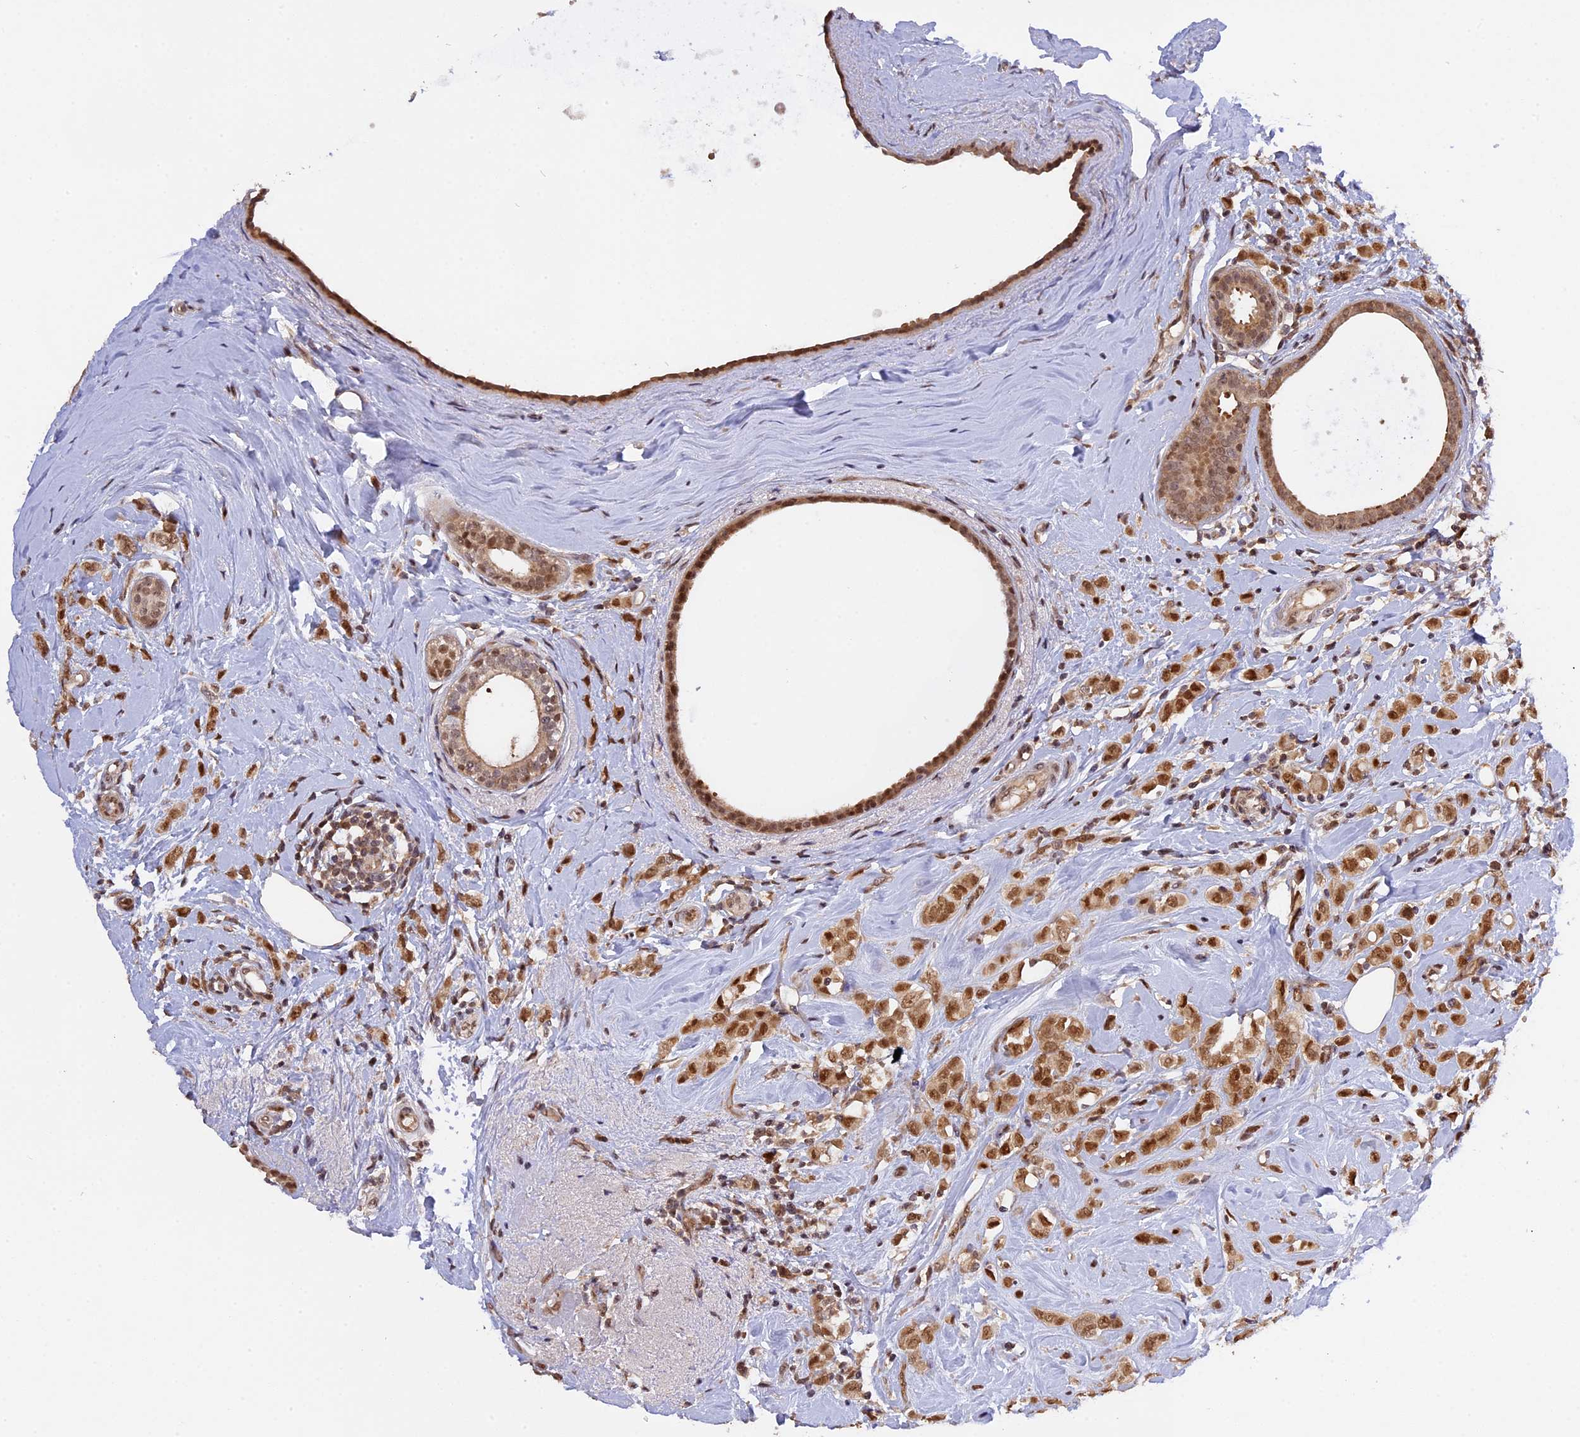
{"staining": {"intensity": "moderate", "quantity": ">75%", "location": "cytoplasmic/membranous,nuclear"}, "tissue": "breast cancer", "cell_type": "Tumor cells", "image_type": "cancer", "snomed": [{"axis": "morphology", "description": "Lobular carcinoma"}, {"axis": "topography", "description": "Breast"}], "caption": "High-power microscopy captured an immunohistochemistry (IHC) histopathology image of lobular carcinoma (breast), revealing moderate cytoplasmic/membranous and nuclear expression in approximately >75% of tumor cells.", "gene": "ZNF428", "patient": {"sex": "female", "age": 47}}